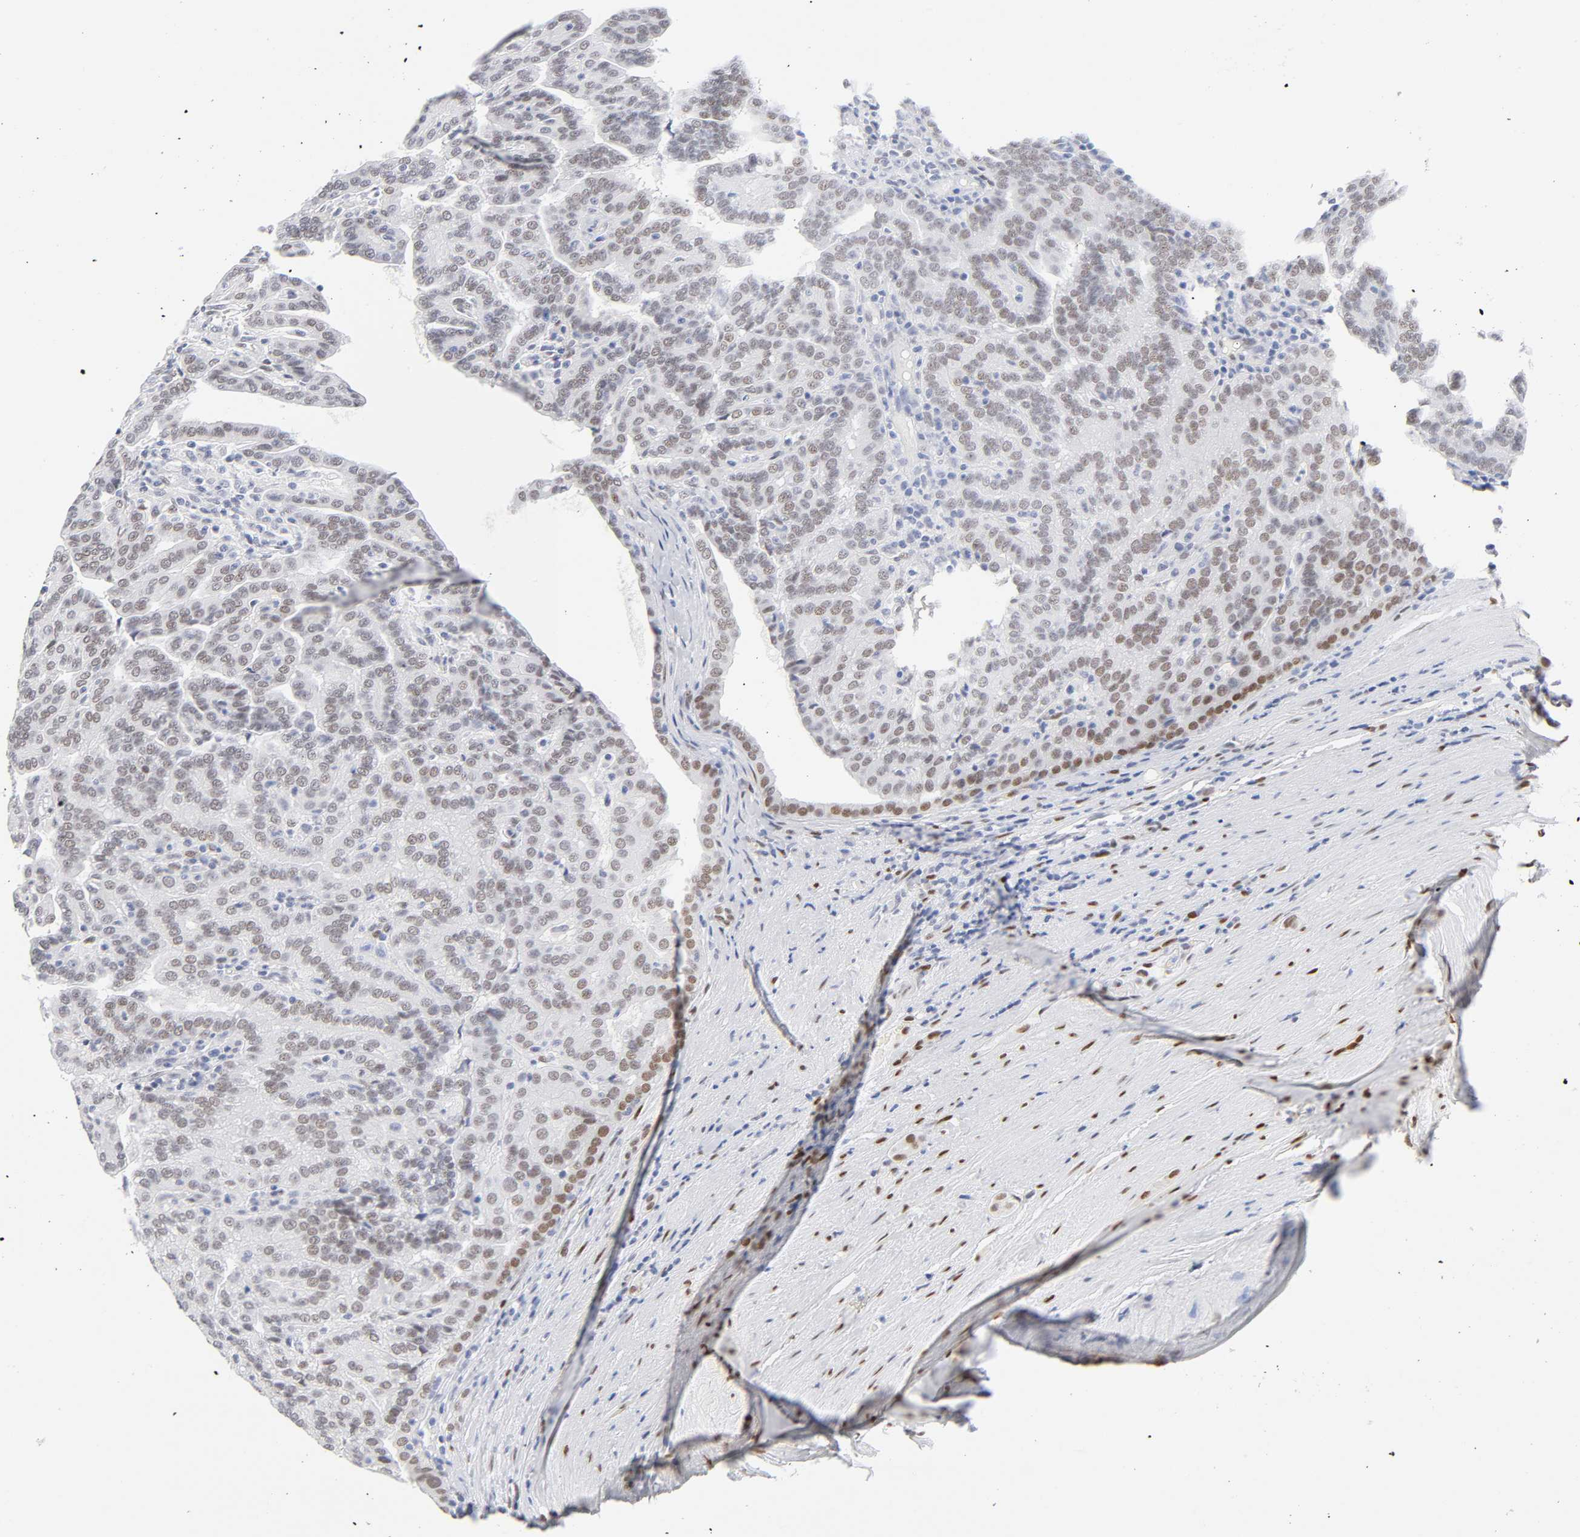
{"staining": {"intensity": "weak", "quantity": "<25%", "location": "nuclear"}, "tissue": "renal cancer", "cell_type": "Tumor cells", "image_type": "cancer", "snomed": [{"axis": "morphology", "description": "Adenocarcinoma, NOS"}, {"axis": "topography", "description": "Kidney"}], "caption": "Immunohistochemical staining of renal cancer demonstrates no significant staining in tumor cells. (Stains: DAB (3,3'-diaminobenzidine) immunohistochemistry with hematoxylin counter stain, Microscopy: brightfield microscopy at high magnification).", "gene": "NFIC", "patient": {"sex": "male", "age": 61}}